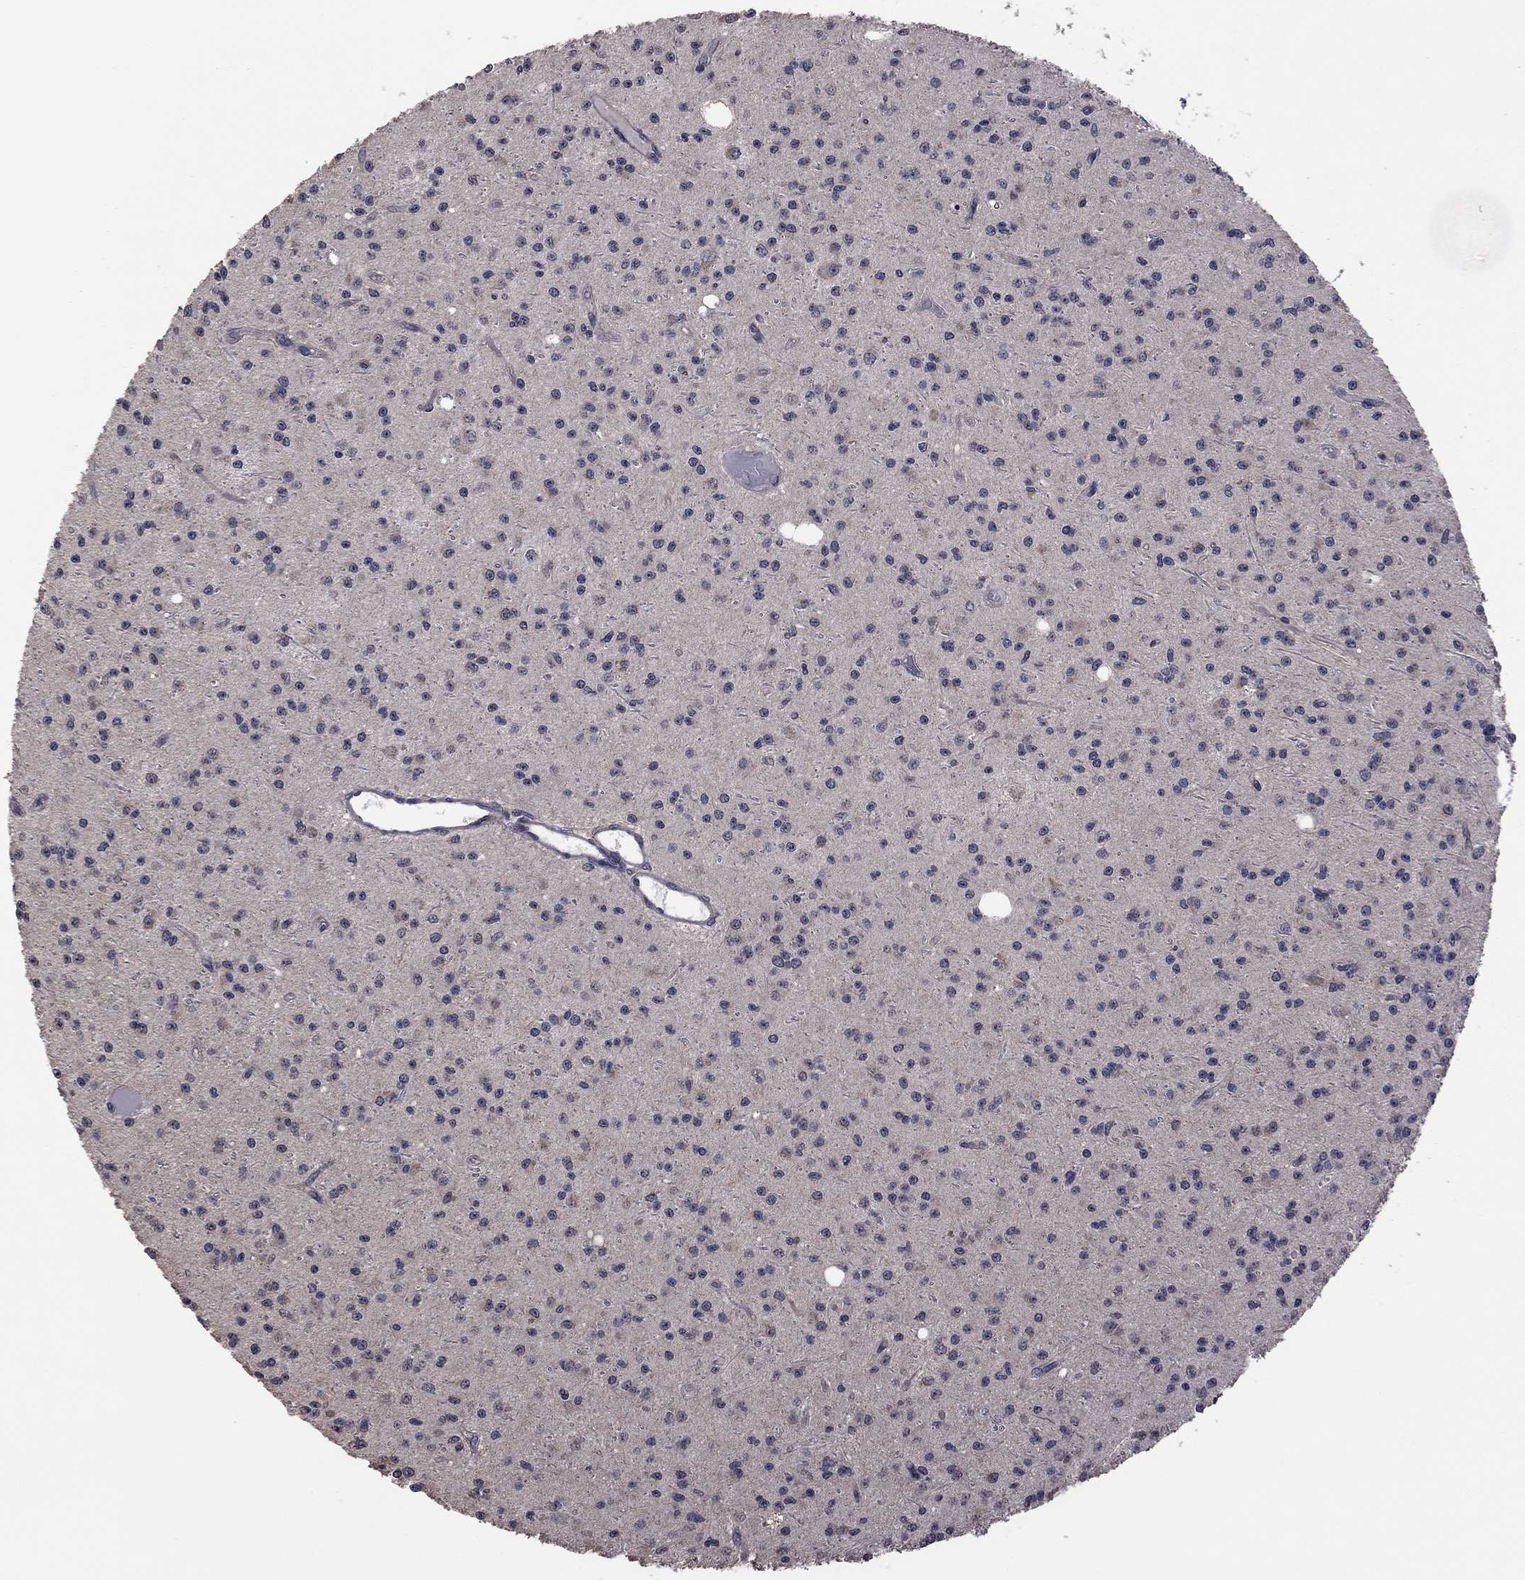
{"staining": {"intensity": "negative", "quantity": "none", "location": "none"}, "tissue": "glioma", "cell_type": "Tumor cells", "image_type": "cancer", "snomed": [{"axis": "morphology", "description": "Glioma, malignant, Low grade"}, {"axis": "topography", "description": "Brain"}], "caption": "Histopathology image shows no significant protein positivity in tumor cells of malignant glioma (low-grade).", "gene": "TSNARE1", "patient": {"sex": "male", "age": 27}}